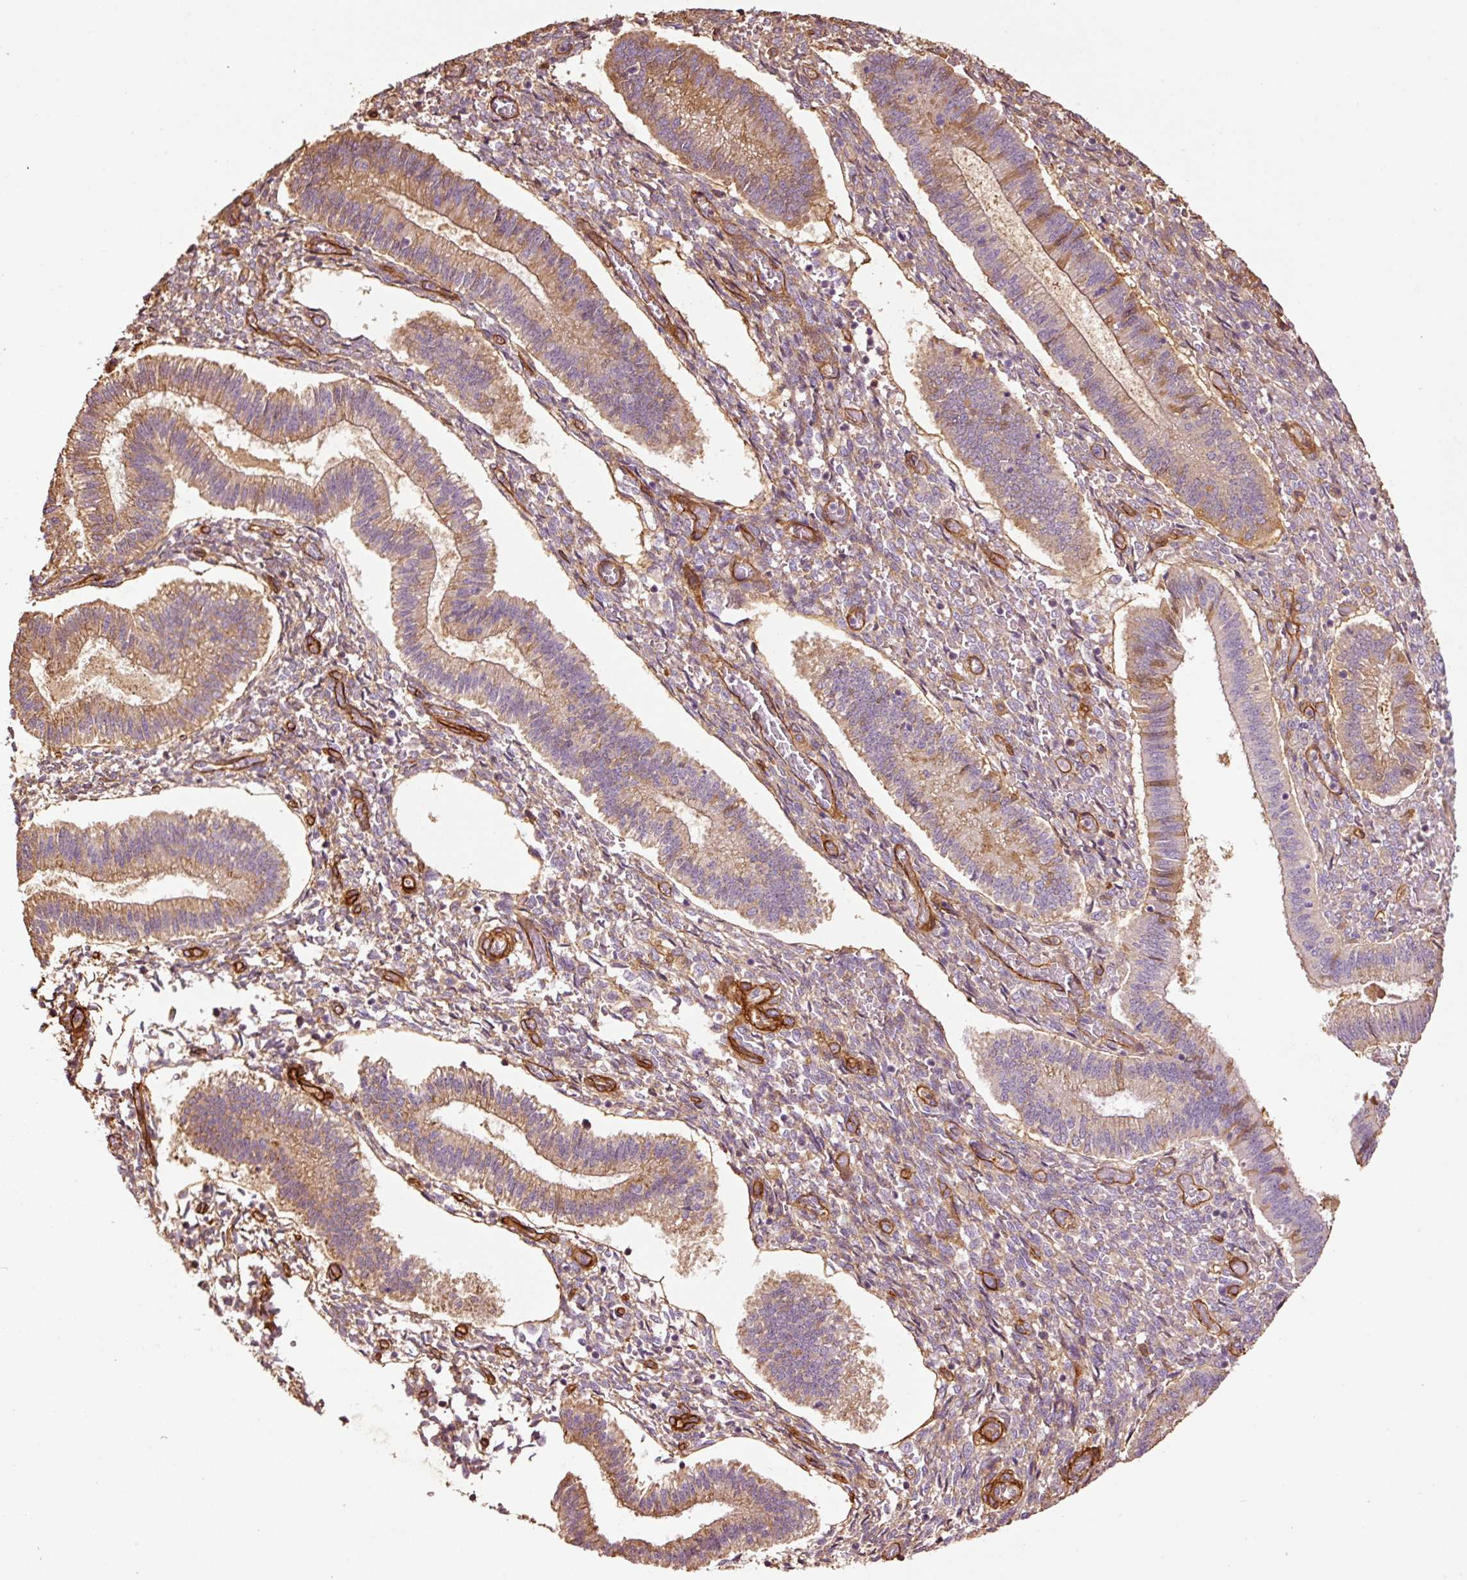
{"staining": {"intensity": "moderate", "quantity": "25%-75%", "location": "cytoplasmic/membranous"}, "tissue": "endometrium", "cell_type": "Cells in endometrial stroma", "image_type": "normal", "snomed": [{"axis": "morphology", "description": "Normal tissue, NOS"}, {"axis": "topography", "description": "Endometrium"}], "caption": "A brown stain highlights moderate cytoplasmic/membranous expression of a protein in cells in endometrial stroma of normal endometrium. The staining was performed using DAB (3,3'-diaminobenzidine) to visualize the protein expression in brown, while the nuclei were stained in blue with hematoxylin (Magnification: 20x).", "gene": "NID2", "patient": {"sex": "female", "age": 25}}